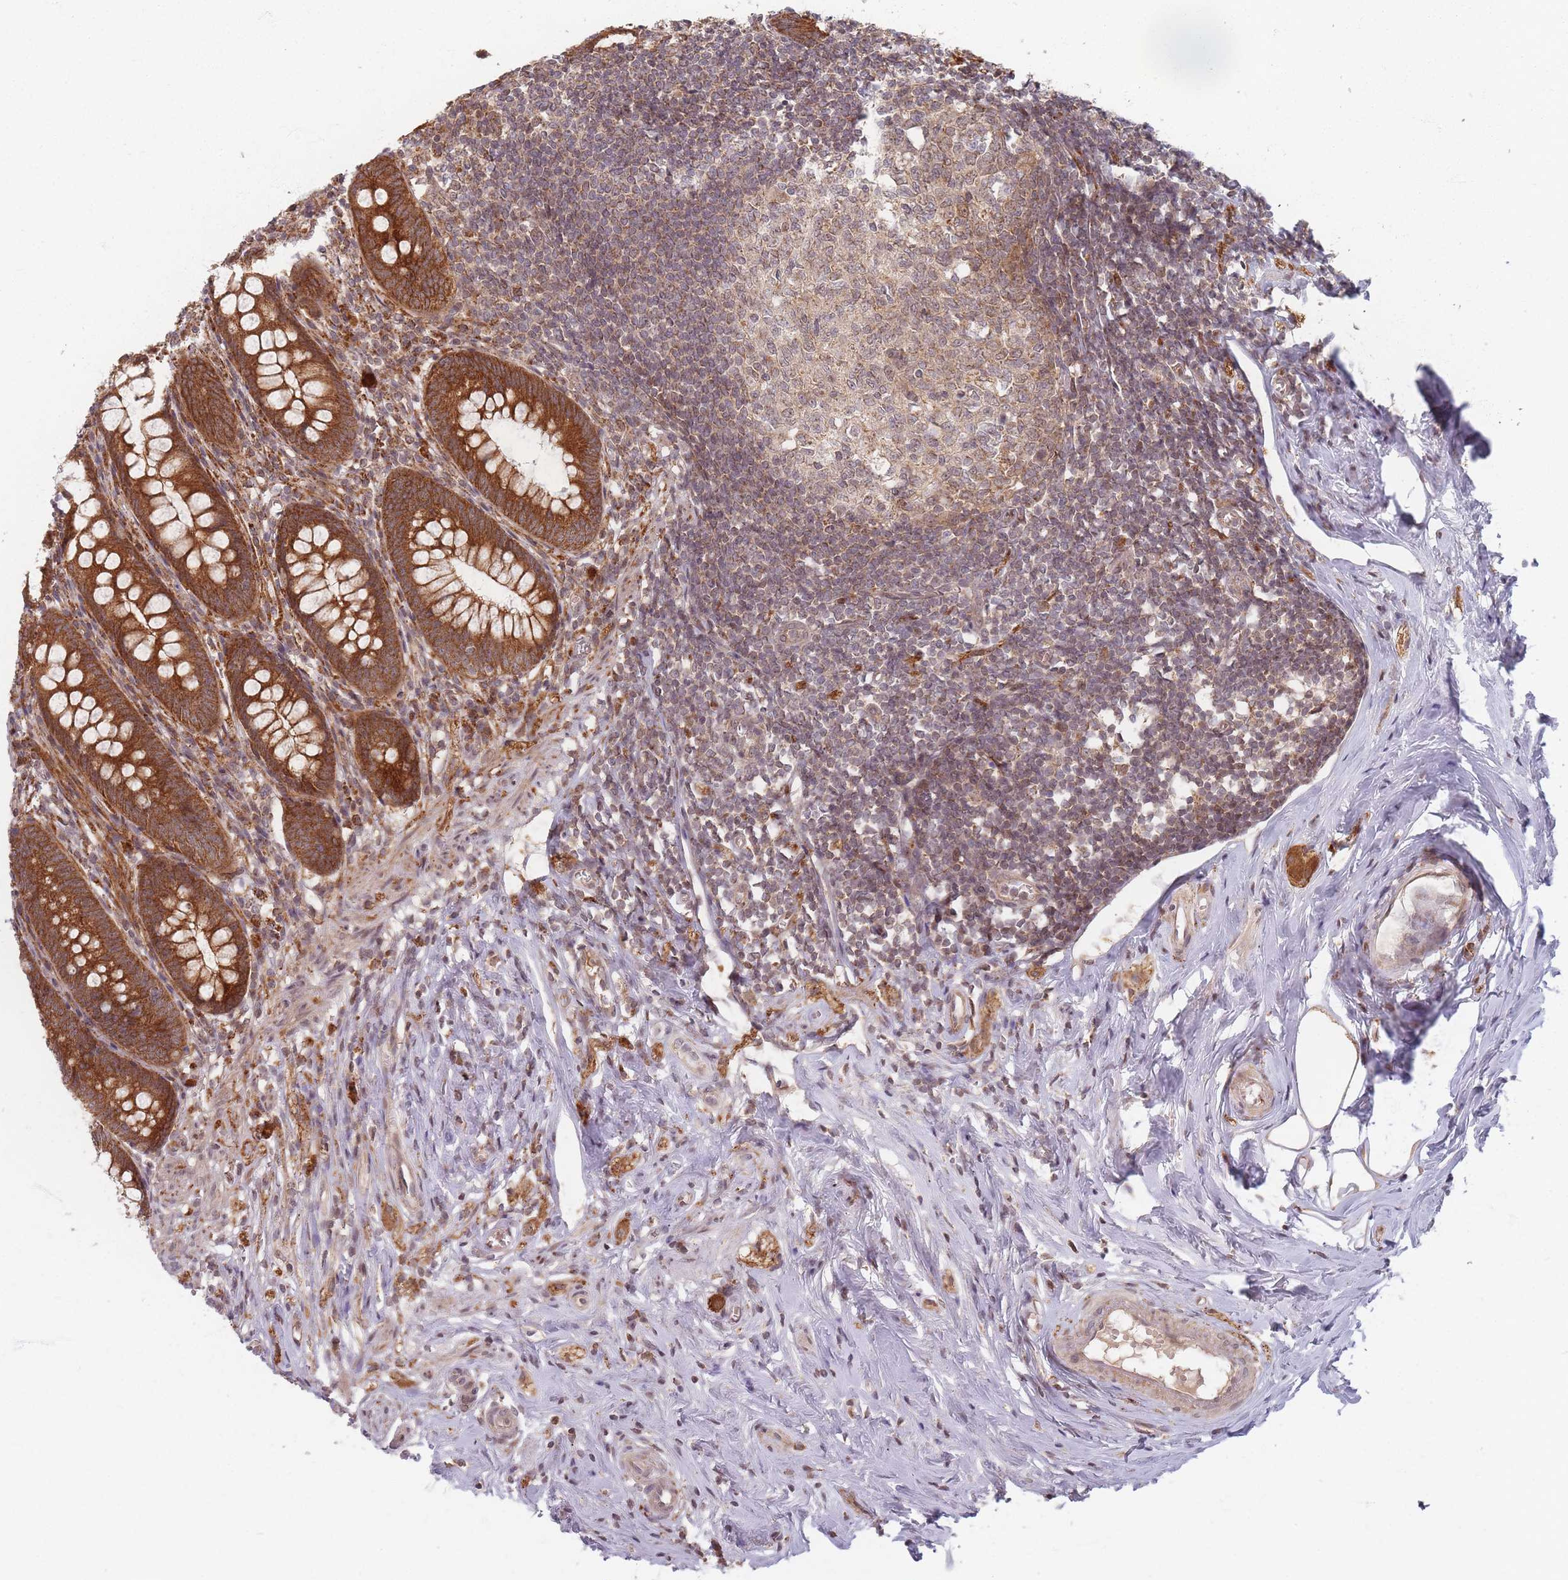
{"staining": {"intensity": "weak", "quantity": "25%-75%", "location": "cytoplasmic/membranous"}, "tissue": "appendix", "cell_type": "Glandular cells", "image_type": "normal", "snomed": [{"axis": "morphology", "description": "Normal tissue, NOS"}, {"axis": "topography", "description": "Appendix"}], "caption": "A micrograph of appendix stained for a protein displays weak cytoplasmic/membranous brown staining in glandular cells. Immunohistochemistry stains the protein in brown and the nuclei are stained blue.", "gene": "RADX", "patient": {"sex": "female", "age": 51}}